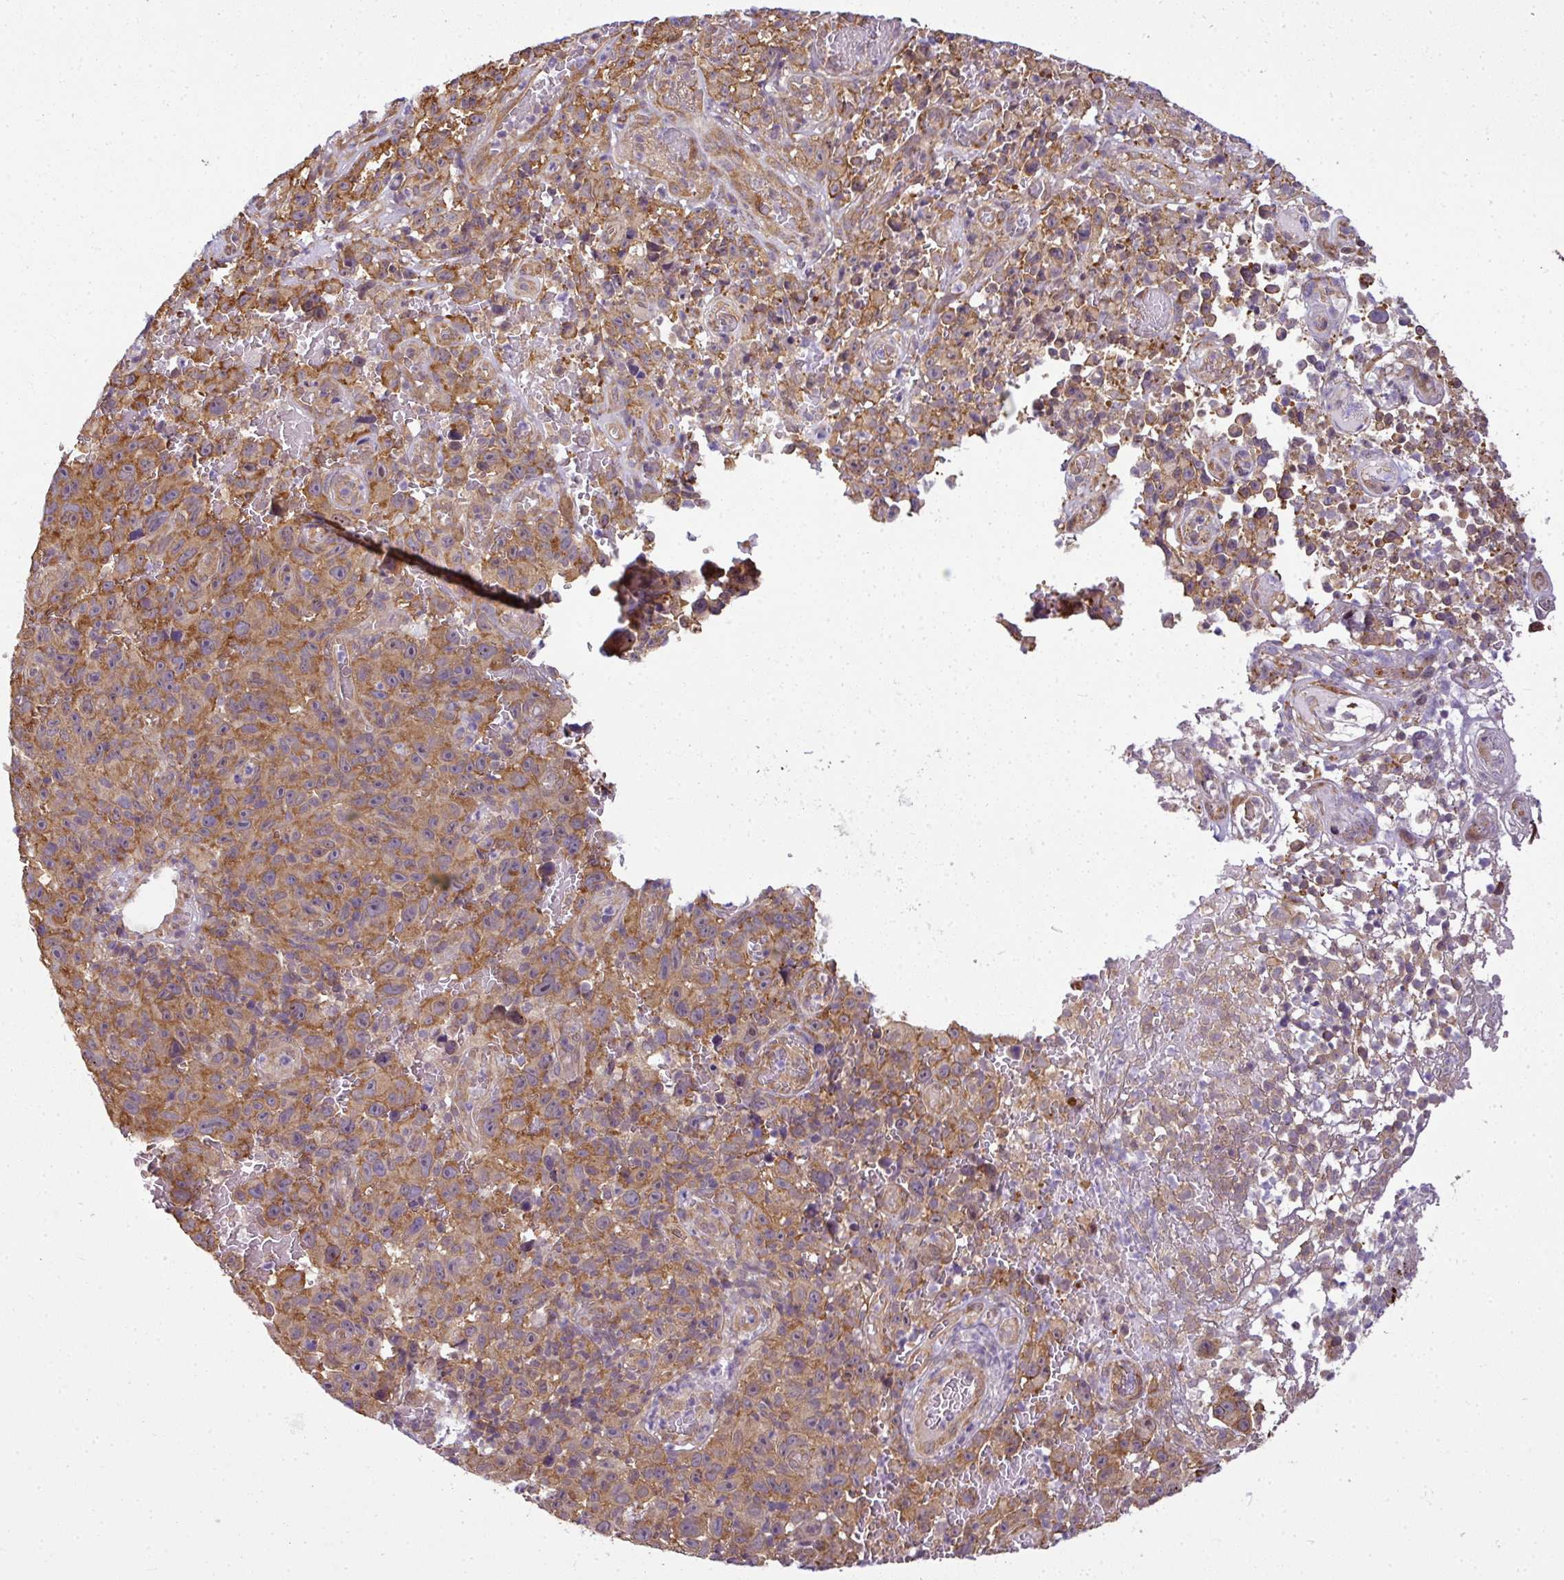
{"staining": {"intensity": "moderate", "quantity": ">75%", "location": "cytoplasmic/membranous"}, "tissue": "melanoma", "cell_type": "Tumor cells", "image_type": "cancer", "snomed": [{"axis": "morphology", "description": "Malignant melanoma, NOS"}, {"axis": "topography", "description": "Skin"}], "caption": "Melanoma was stained to show a protein in brown. There is medium levels of moderate cytoplasmic/membranous staining in approximately >75% of tumor cells. The staining is performed using DAB brown chromogen to label protein expression. The nuclei are counter-stained blue using hematoxylin.", "gene": "RBM4B", "patient": {"sex": "female", "age": 82}}